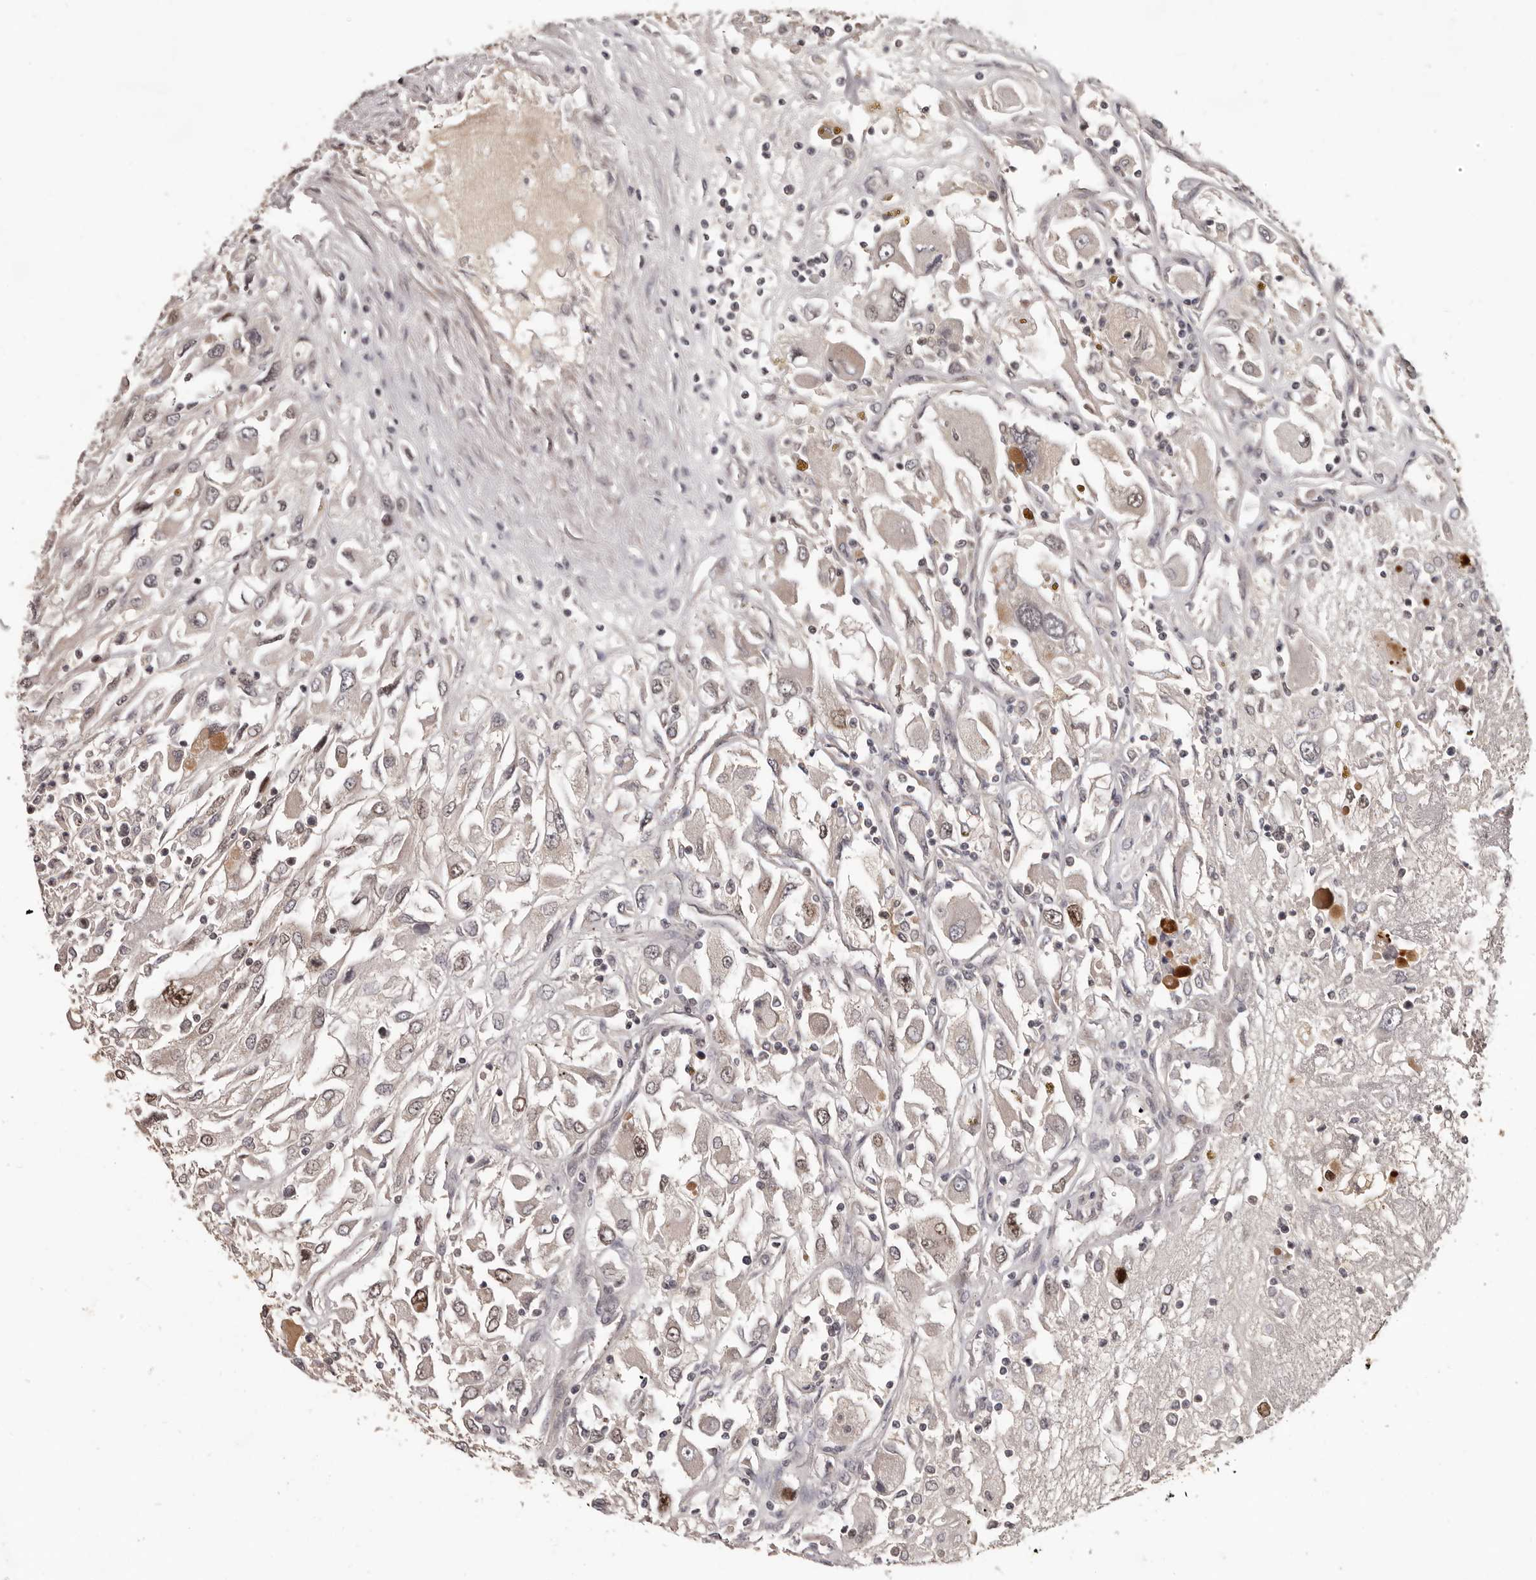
{"staining": {"intensity": "moderate", "quantity": "25%-75%", "location": "nuclear"}, "tissue": "renal cancer", "cell_type": "Tumor cells", "image_type": "cancer", "snomed": [{"axis": "morphology", "description": "Adenocarcinoma, NOS"}, {"axis": "topography", "description": "Kidney"}], "caption": "This is a histology image of IHC staining of renal adenocarcinoma, which shows moderate staining in the nuclear of tumor cells.", "gene": "TBX5", "patient": {"sex": "female", "age": 52}}